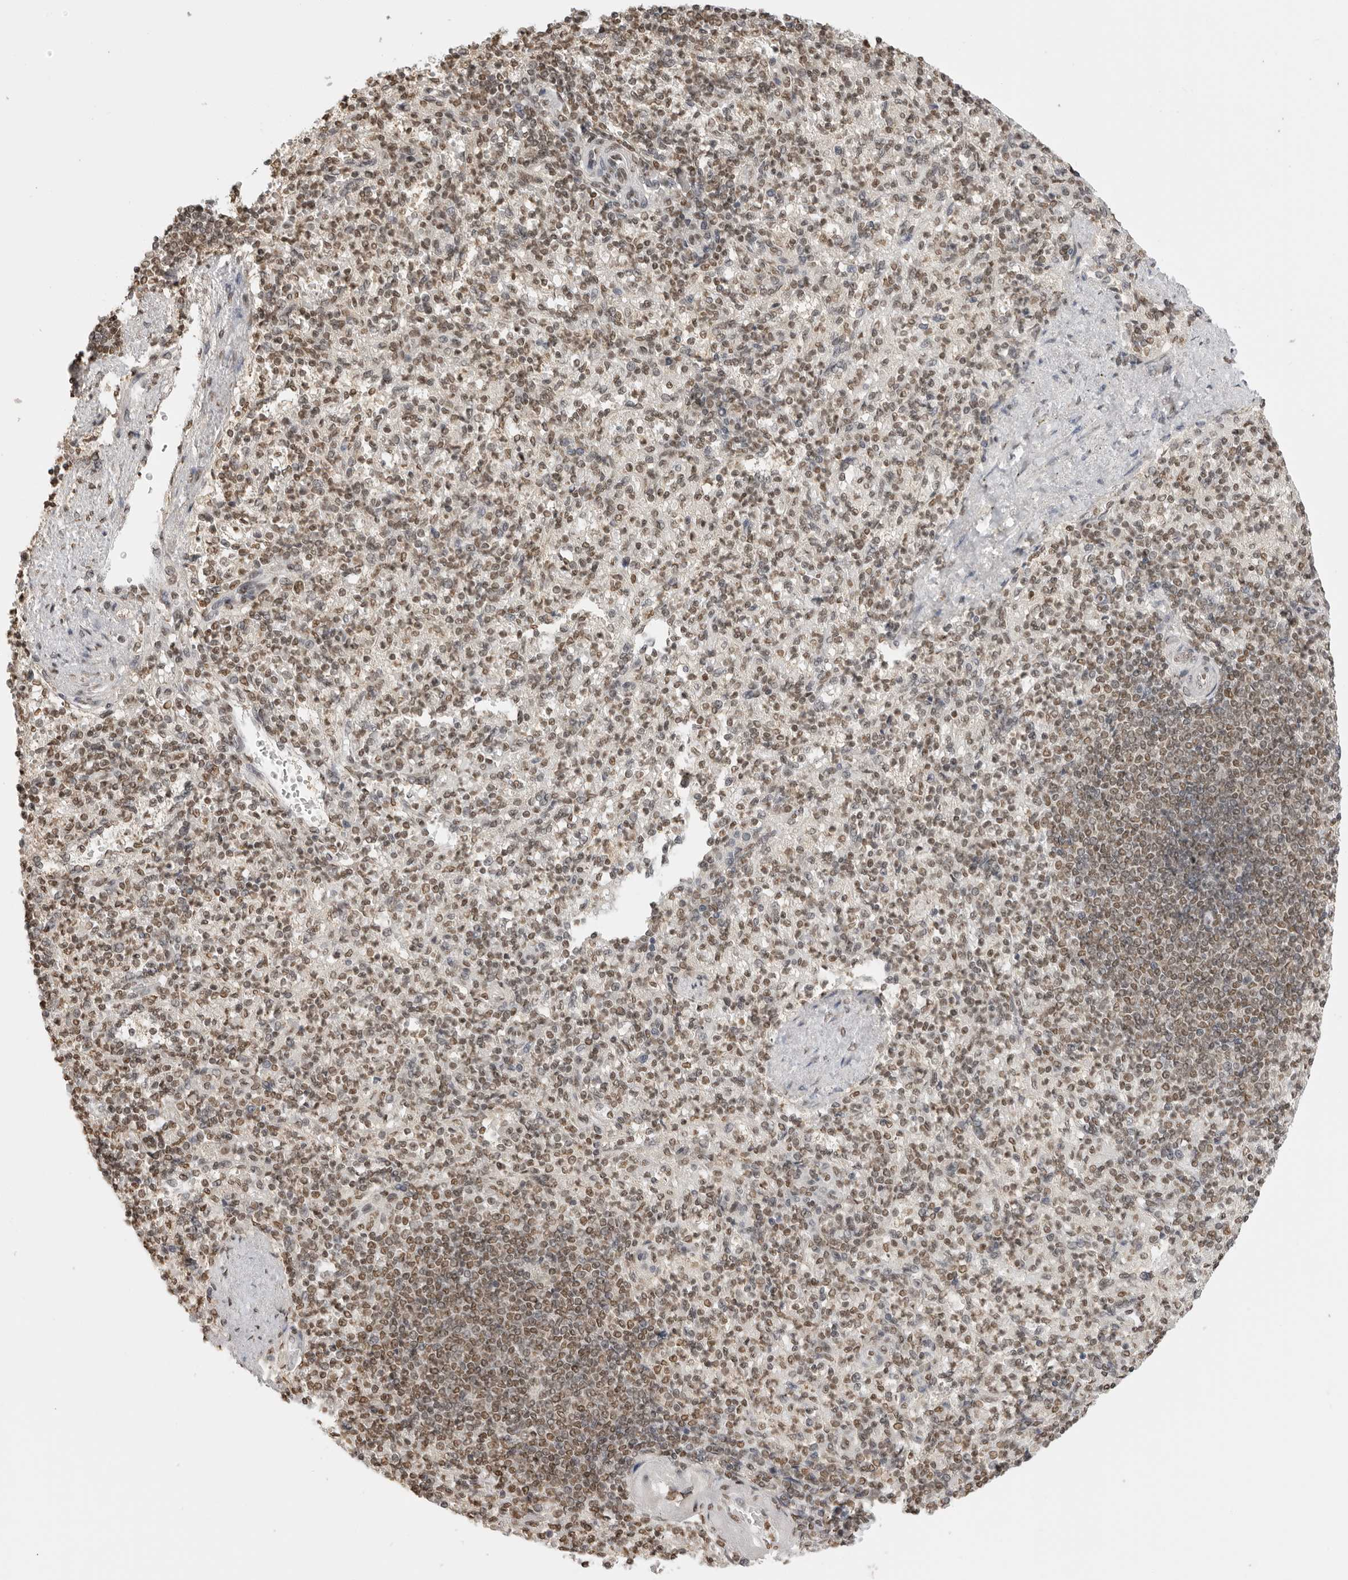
{"staining": {"intensity": "moderate", "quantity": ">75%", "location": "nuclear"}, "tissue": "spleen", "cell_type": "Cells in red pulp", "image_type": "normal", "snomed": [{"axis": "morphology", "description": "Normal tissue, NOS"}, {"axis": "topography", "description": "Spleen"}], "caption": "A brown stain highlights moderate nuclear staining of a protein in cells in red pulp of benign spleen. (Stains: DAB in brown, nuclei in blue, Microscopy: brightfield microscopy at high magnification).", "gene": "RPA2", "patient": {"sex": "female", "age": 74}}